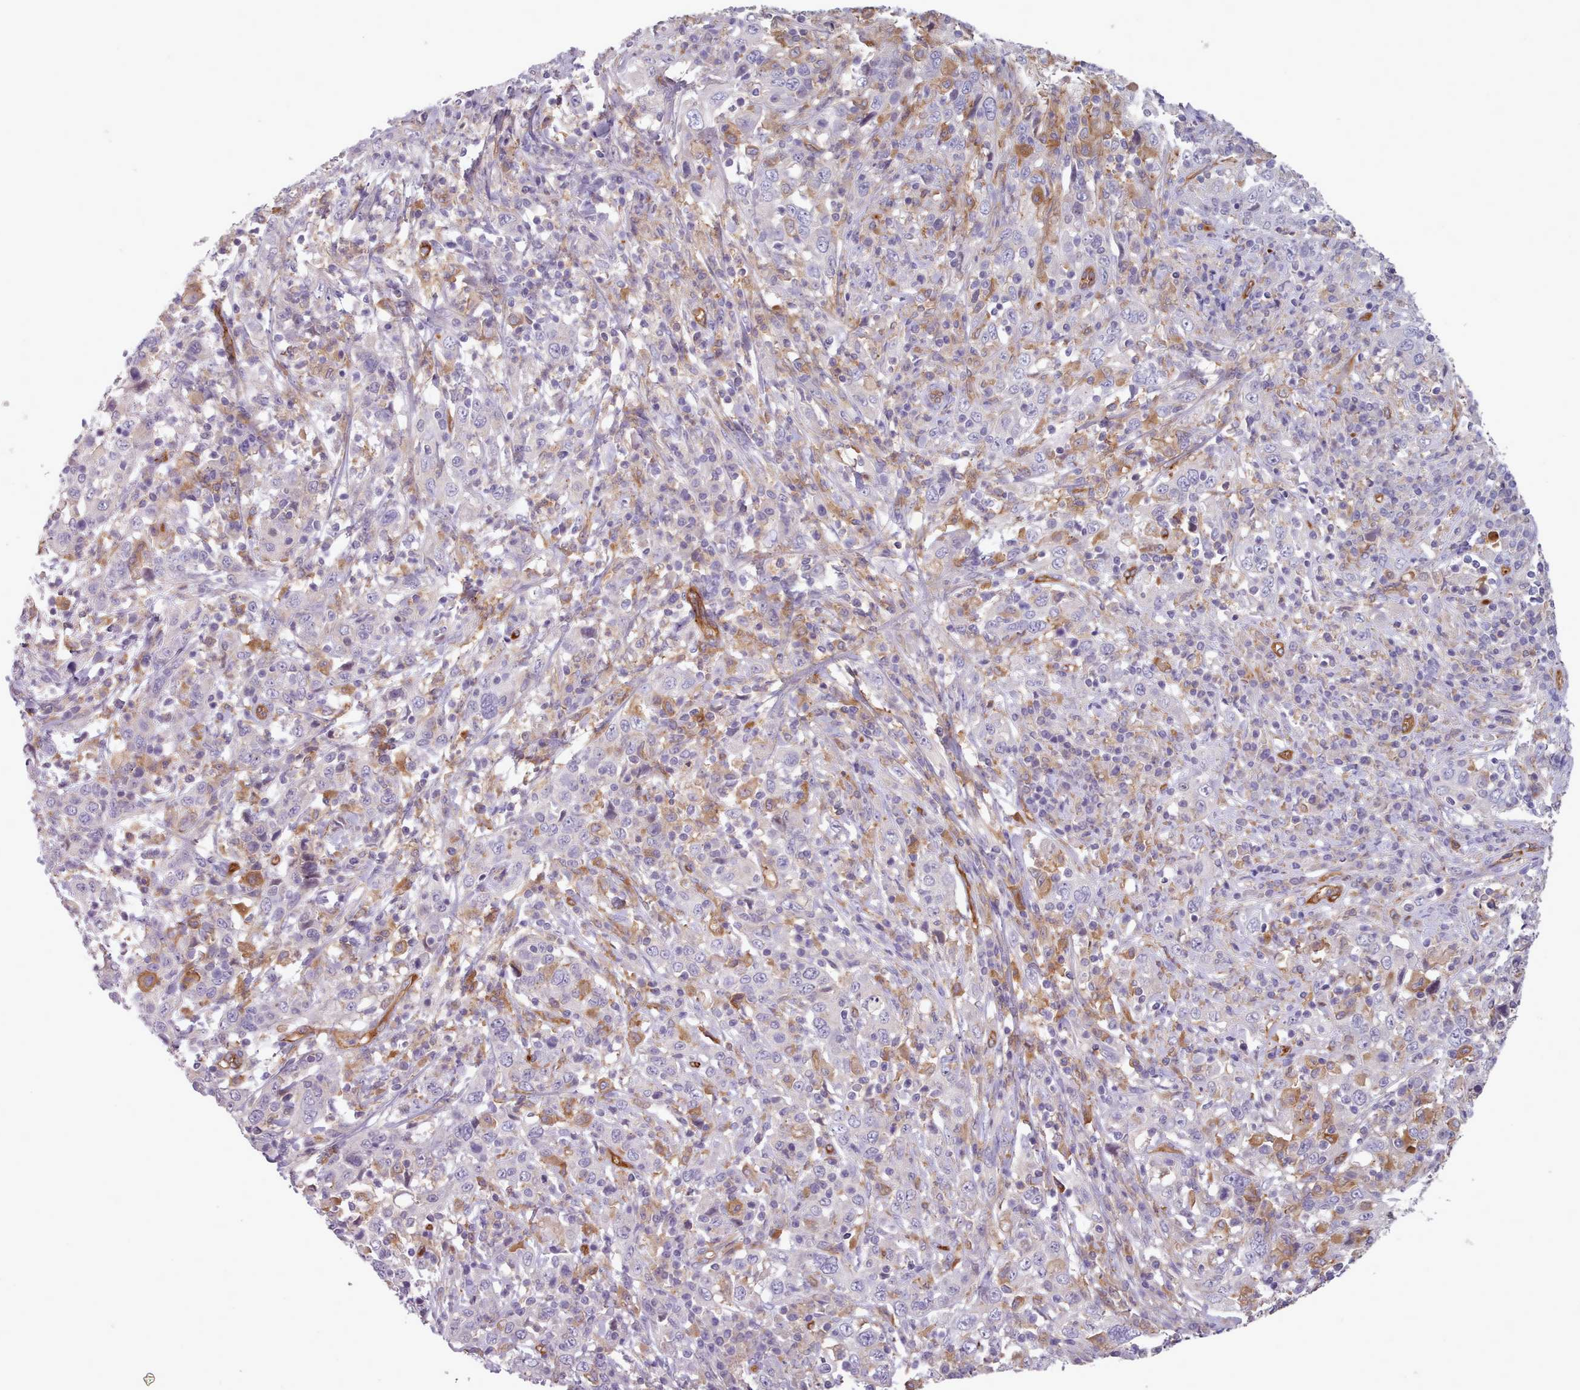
{"staining": {"intensity": "negative", "quantity": "none", "location": "none"}, "tissue": "cervical cancer", "cell_type": "Tumor cells", "image_type": "cancer", "snomed": [{"axis": "morphology", "description": "Squamous cell carcinoma, NOS"}, {"axis": "topography", "description": "Cervix"}], "caption": "An image of cervical cancer stained for a protein shows no brown staining in tumor cells. The staining is performed using DAB (3,3'-diaminobenzidine) brown chromogen with nuclei counter-stained in using hematoxylin.", "gene": "CD300LF", "patient": {"sex": "female", "age": 46}}